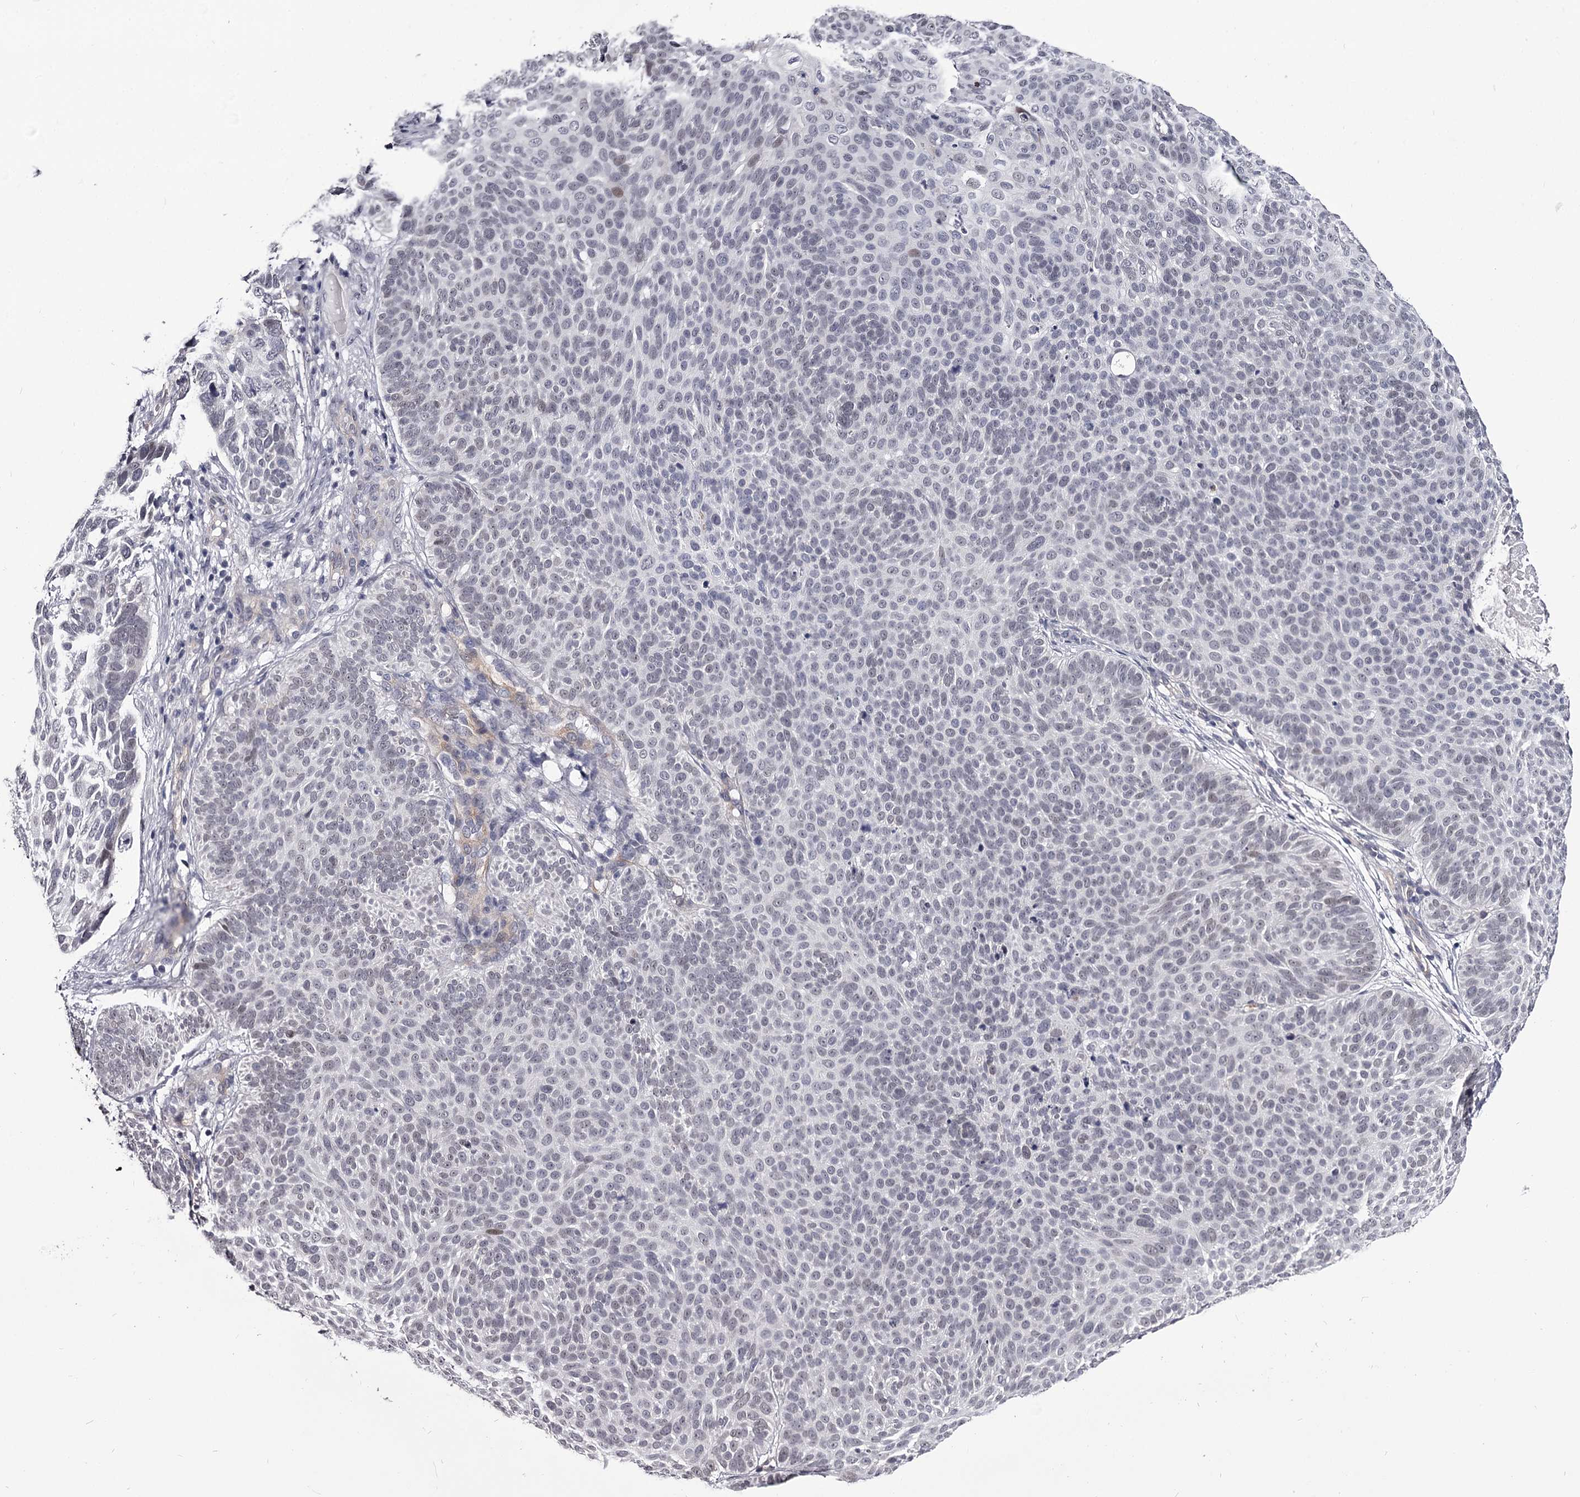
{"staining": {"intensity": "negative", "quantity": "none", "location": "none"}, "tissue": "skin cancer", "cell_type": "Tumor cells", "image_type": "cancer", "snomed": [{"axis": "morphology", "description": "Basal cell carcinoma"}, {"axis": "topography", "description": "Skin"}], "caption": "A histopathology image of human skin cancer (basal cell carcinoma) is negative for staining in tumor cells. (DAB (3,3'-diaminobenzidine) immunohistochemistry, high magnification).", "gene": "OVOL2", "patient": {"sex": "male", "age": 85}}